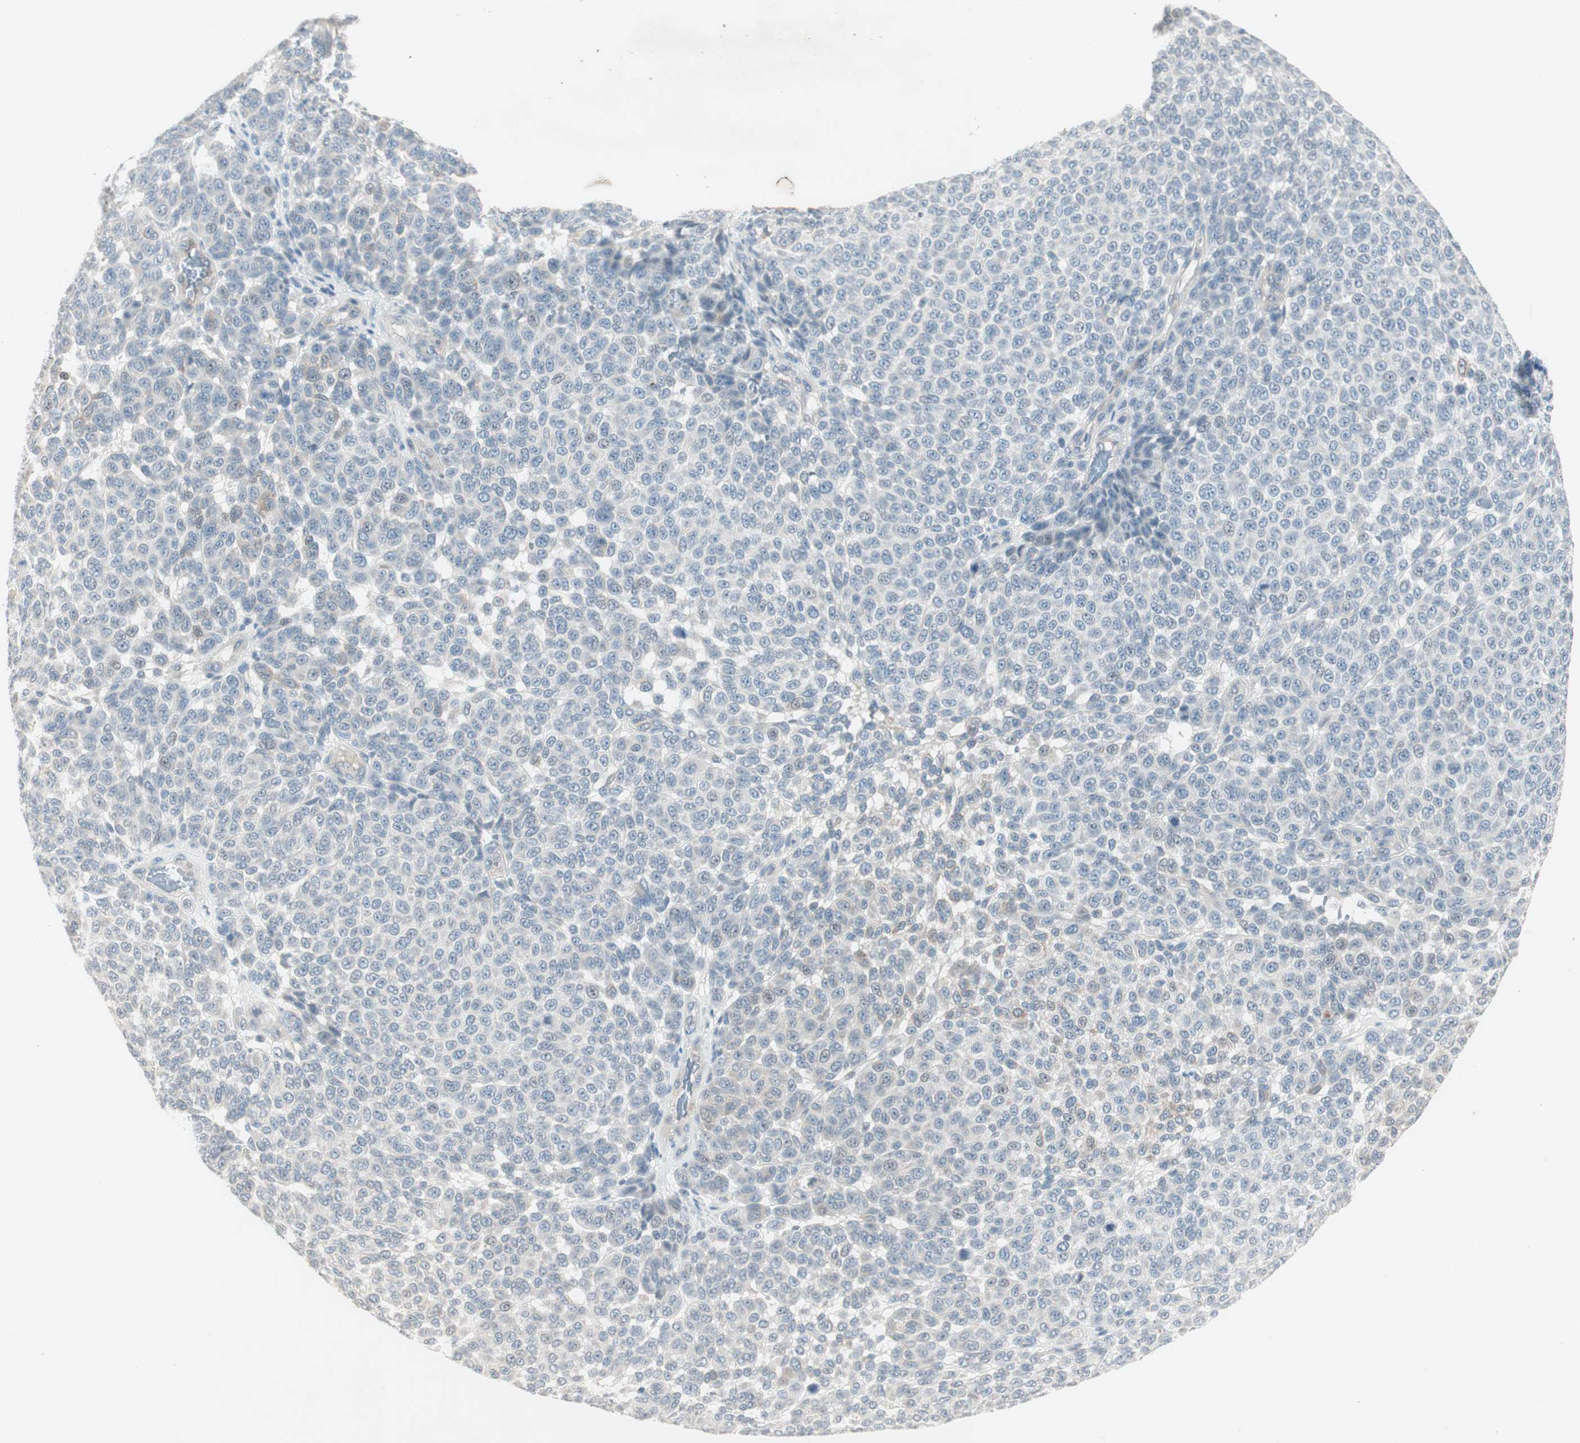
{"staining": {"intensity": "negative", "quantity": "none", "location": "none"}, "tissue": "melanoma", "cell_type": "Tumor cells", "image_type": "cancer", "snomed": [{"axis": "morphology", "description": "Malignant melanoma, NOS"}, {"axis": "topography", "description": "Skin"}], "caption": "Histopathology image shows no significant protein positivity in tumor cells of malignant melanoma.", "gene": "ITGB4", "patient": {"sex": "male", "age": 59}}